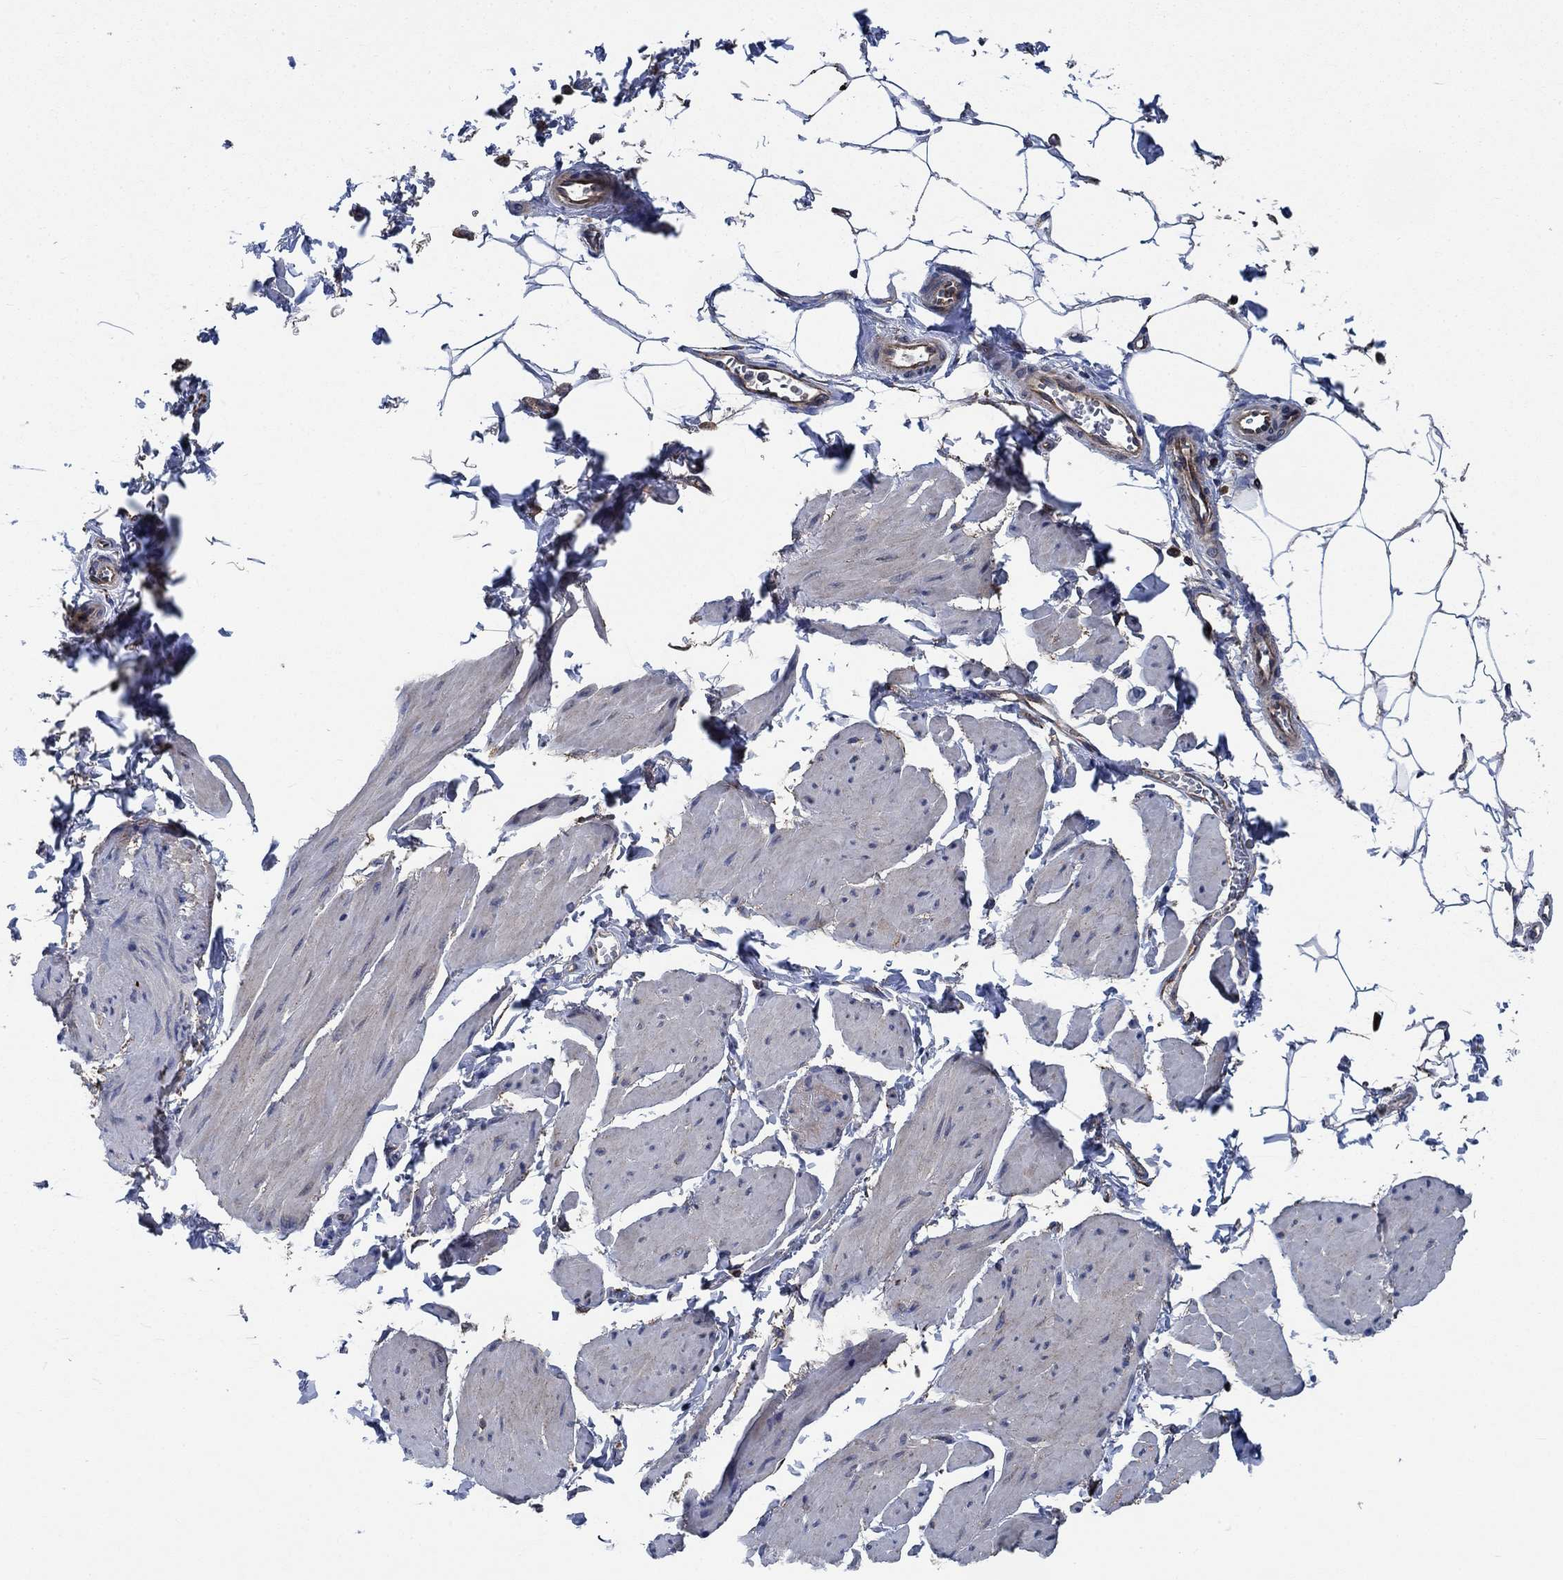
{"staining": {"intensity": "negative", "quantity": "none", "location": "none"}, "tissue": "smooth muscle", "cell_type": "Smooth muscle cells", "image_type": "normal", "snomed": [{"axis": "morphology", "description": "Normal tissue, NOS"}, {"axis": "topography", "description": "Adipose tissue"}, {"axis": "topography", "description": "Smooth muscle"}, {"axis": "topography", "description": "Peripheral nerve tissue"}], "caption": "DAB immunohistochemical staining of benign human smooth muscle reveals no significant expression in smooth muscle cells. The staining was performed using DAB (3,3'-diaminobenzidine) to visualize the protein expression in brown, while the nuclei were stained in blue with hematoxylin (Magnification: 20x).", "gene": "STXBP6", "patient": {"sex": "male", "age": 83}}